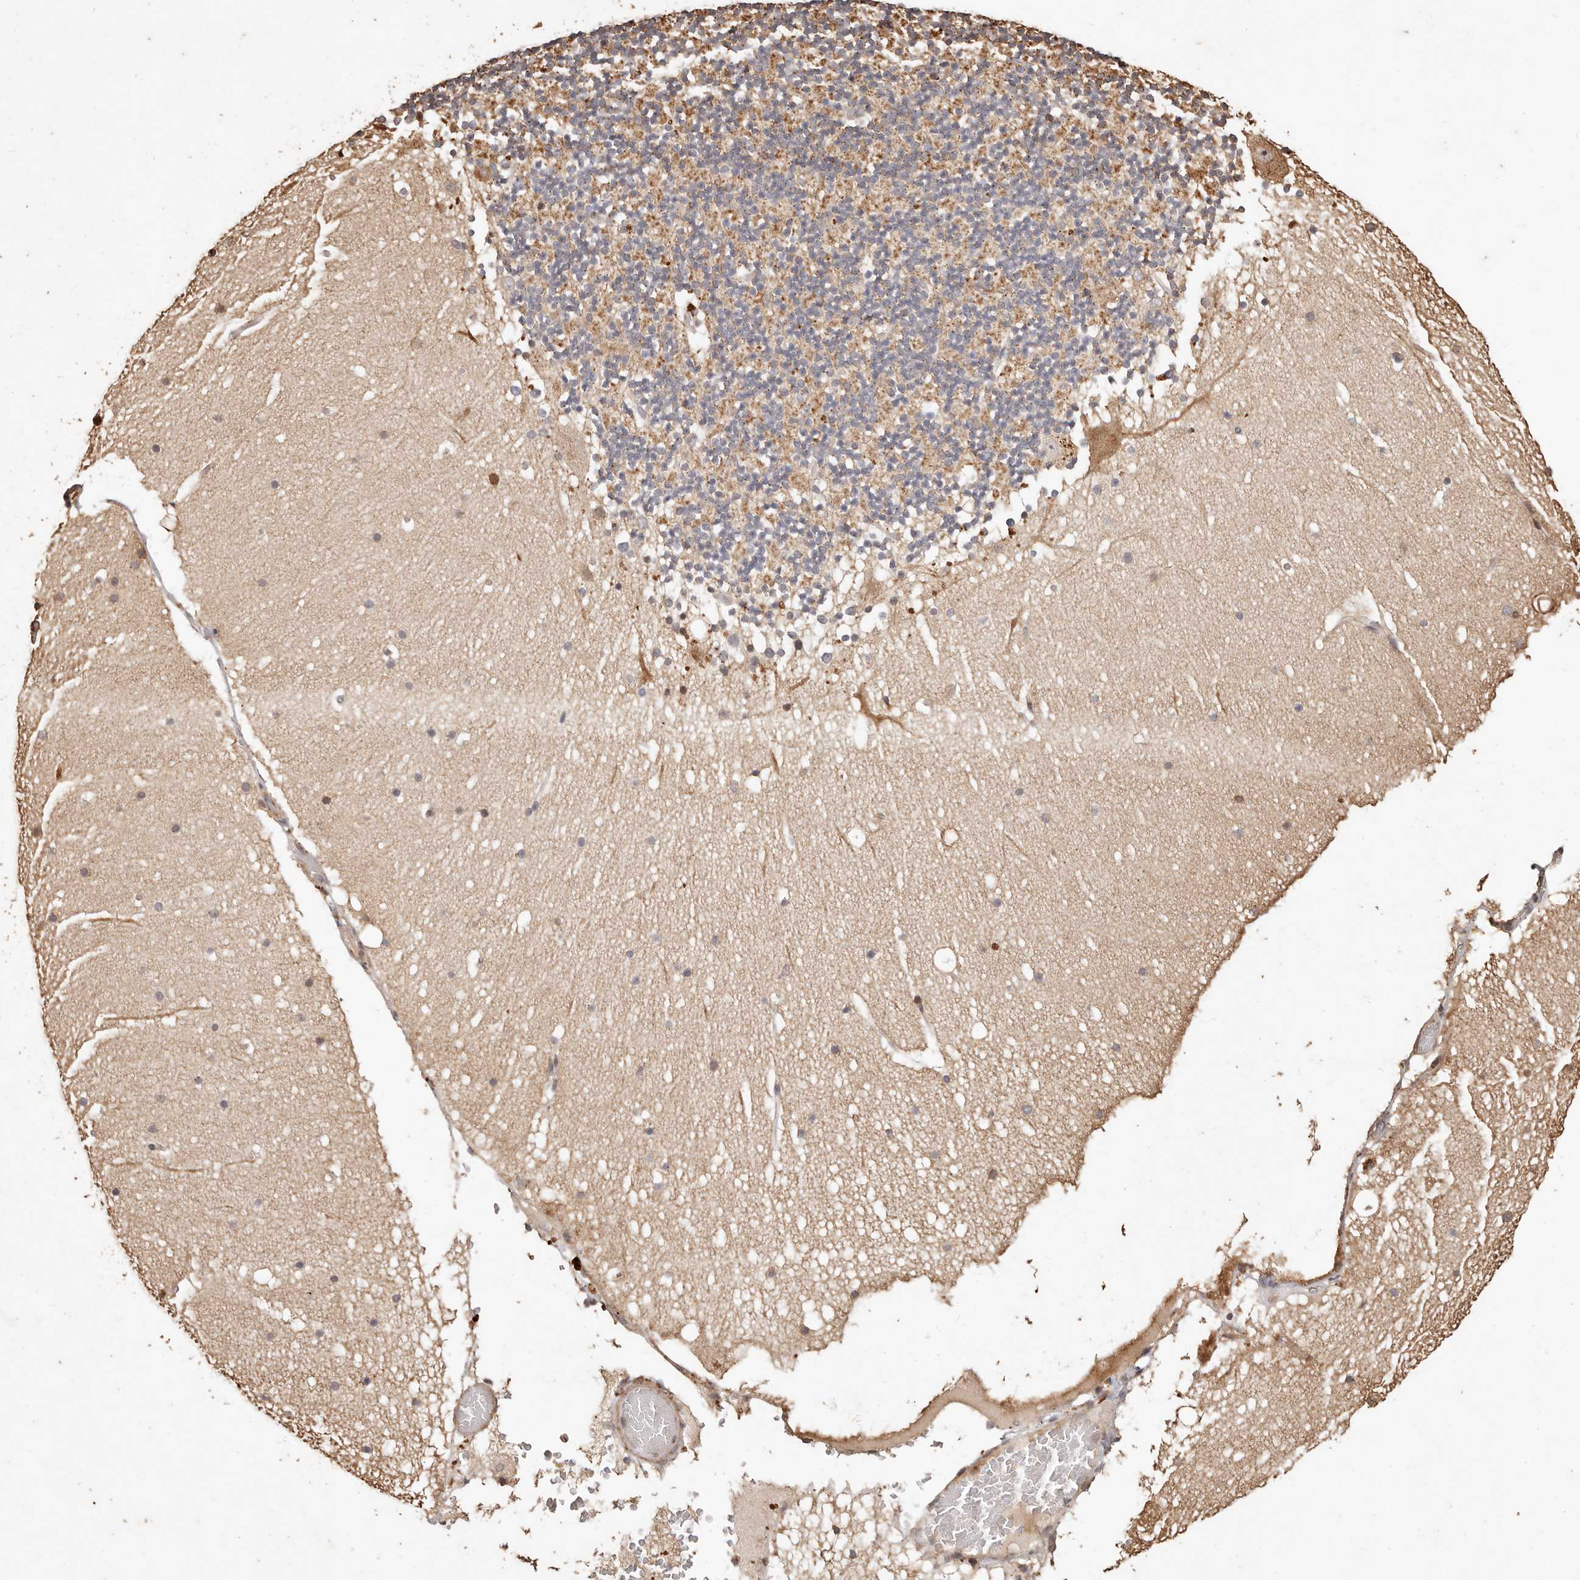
{"staining": {"intensity": "moderate", "quantity": "25%-75%", "location": "cytoplasmic/membranous"}, "tissue": "cerebellum", "cell_type": "Cells in granular layer", "image_type": "normal", "snomed": [{"axis": "morphology", "description": "Normal tissue, NOS"}, {"axis": "topography", "description": "Cerebellum"}], "caption": "An image of human cerebellum stained for a protein reveals moderate cytoplasmic/membranous brown staining in cells in granular layer. (DAB (3,3'-diaminobenzidine) IHC, brown staining for protein, blue staining for nuclei).", "gene": "KIF9", "patient": {"sex": "male", "age": 57}}